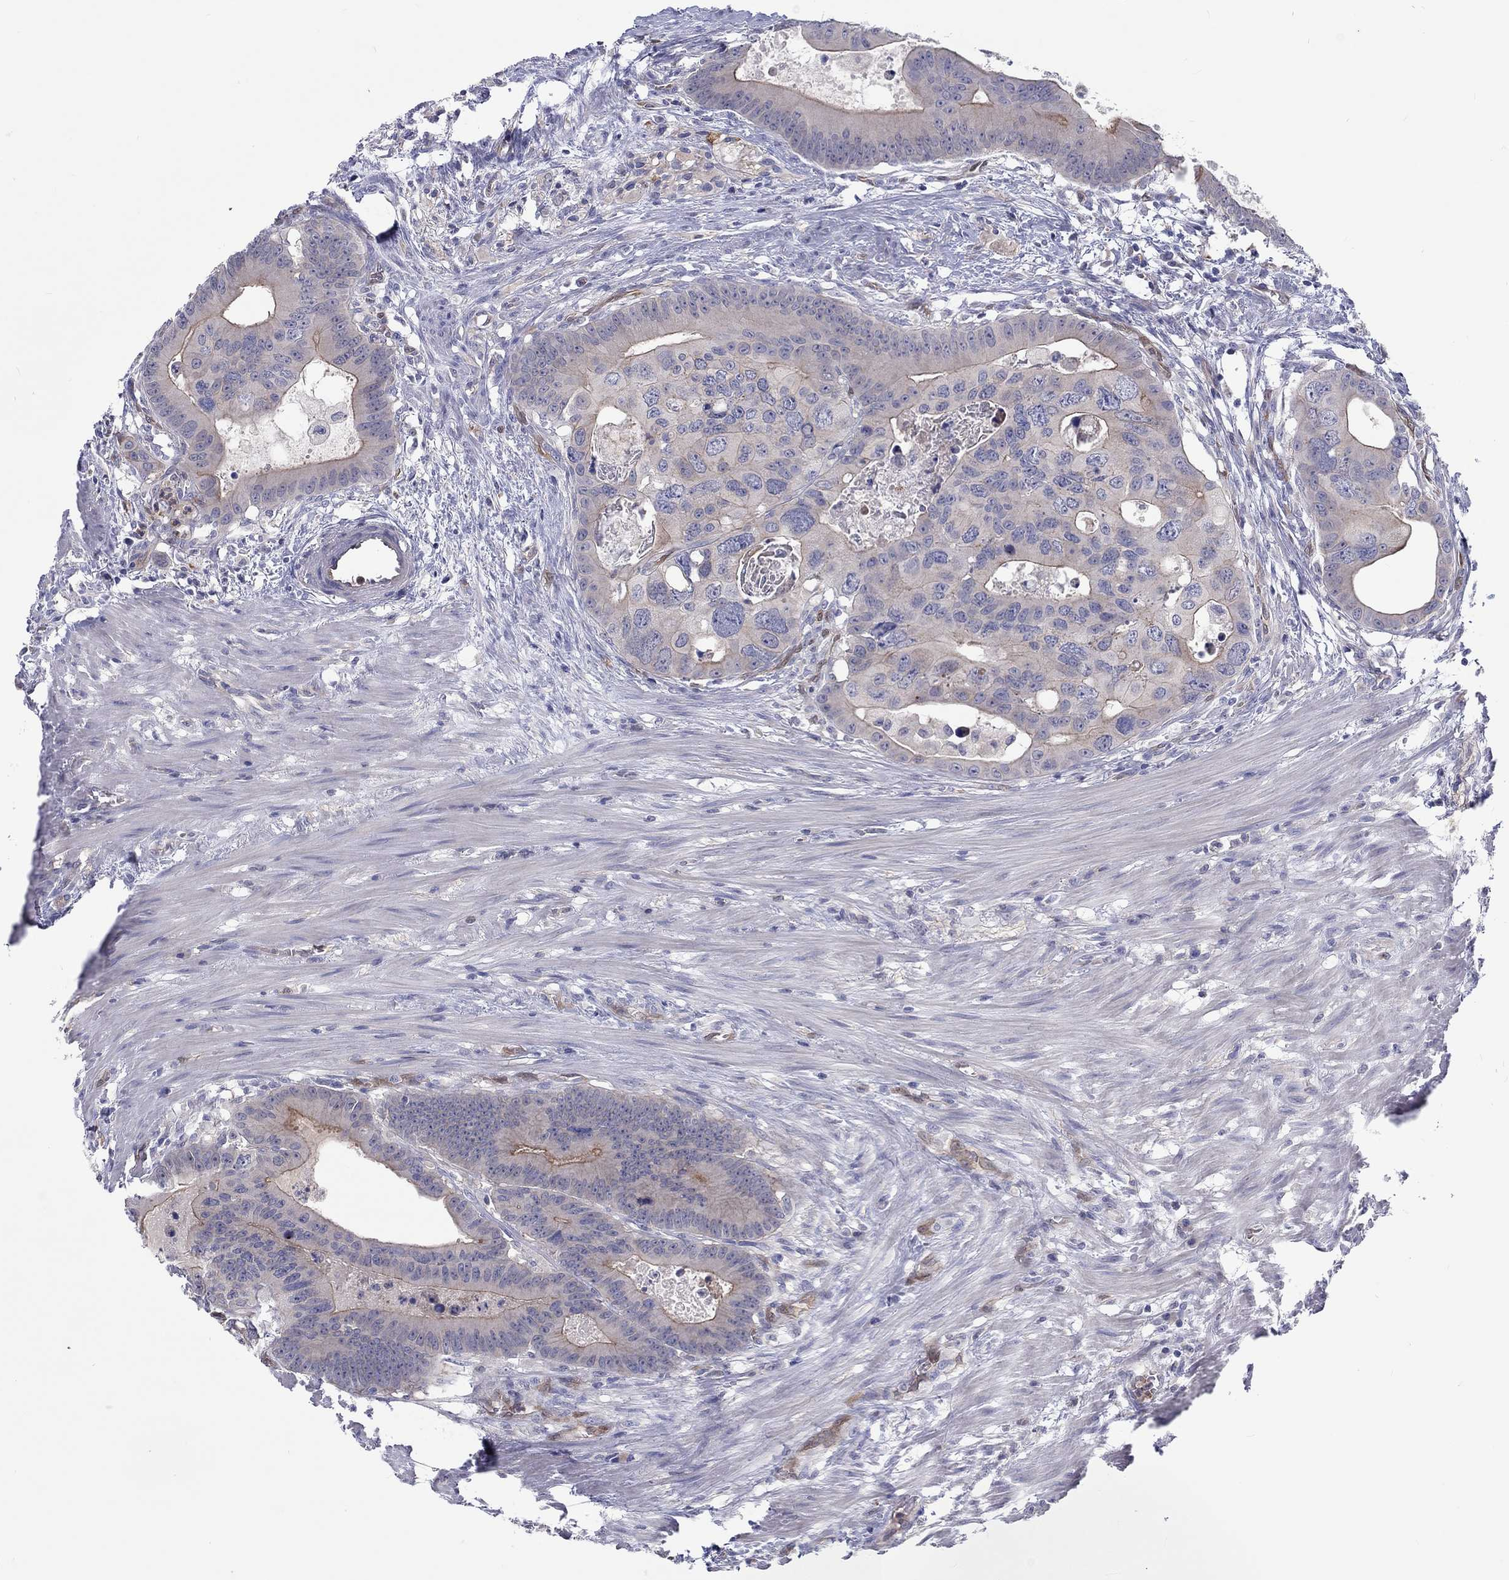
{"staining": {"intensity": "strong", "quantity": "<25%", "location": "cytoplasmic/membranous"}, "tissue": "colorectal cancer", "cell_type": "Tumor cells", "image_type": "cancer", "snomed": [{"axis": "morphology", "description": "Adenocarcinoma, NOS"}, {"axis": "topography", "description": "Rectum"}], "caption": "Protein staining of colorectal adenocarcinoma tissue displays strong cytoplasmic/membranous positivity in about <25% of tumor cells.", "gene": "ABCG4", "patient": {"sex": "male", "age": 64}}